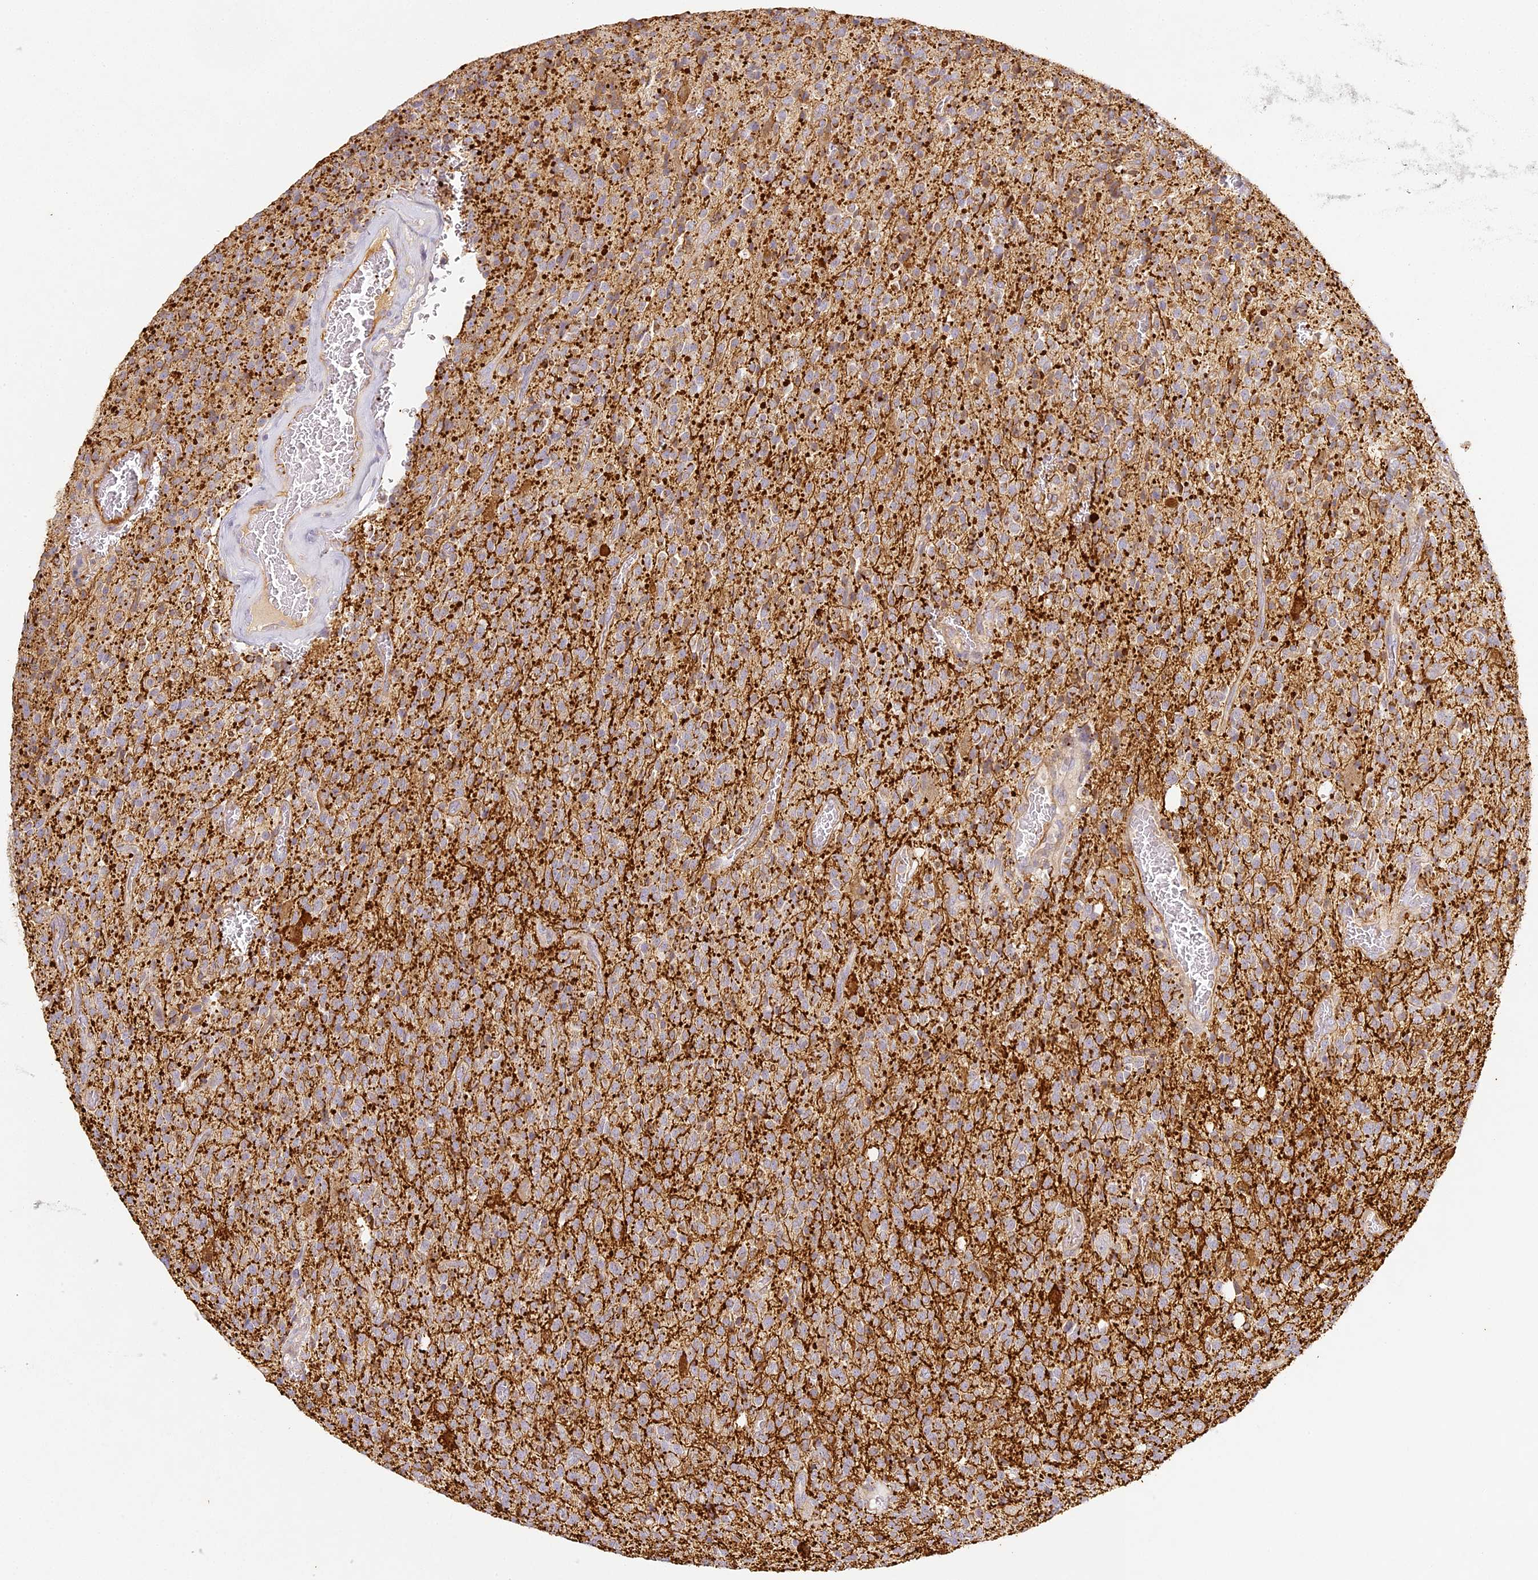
{"staining": {"intensity": "weak", "quantity": "<25%", "location": "cytoplasmic/membranous"}, "tissue": "glioma", "cell_type": "Tumor cells", "image_type": "cancer", "snomed": [{"axis": "morphology", "description": "Glioma, malignant, High grade"}, {"axis": "topography", "description": "Brain"}], "caption": "Malignant high-grade glioma was stained to show a protein in brown. There is no significant staining in tumor cells. (DAB immunohistochemistry, high magnification).", "gene": "MED28", "patient": {"sex": "male", "age": 34}}